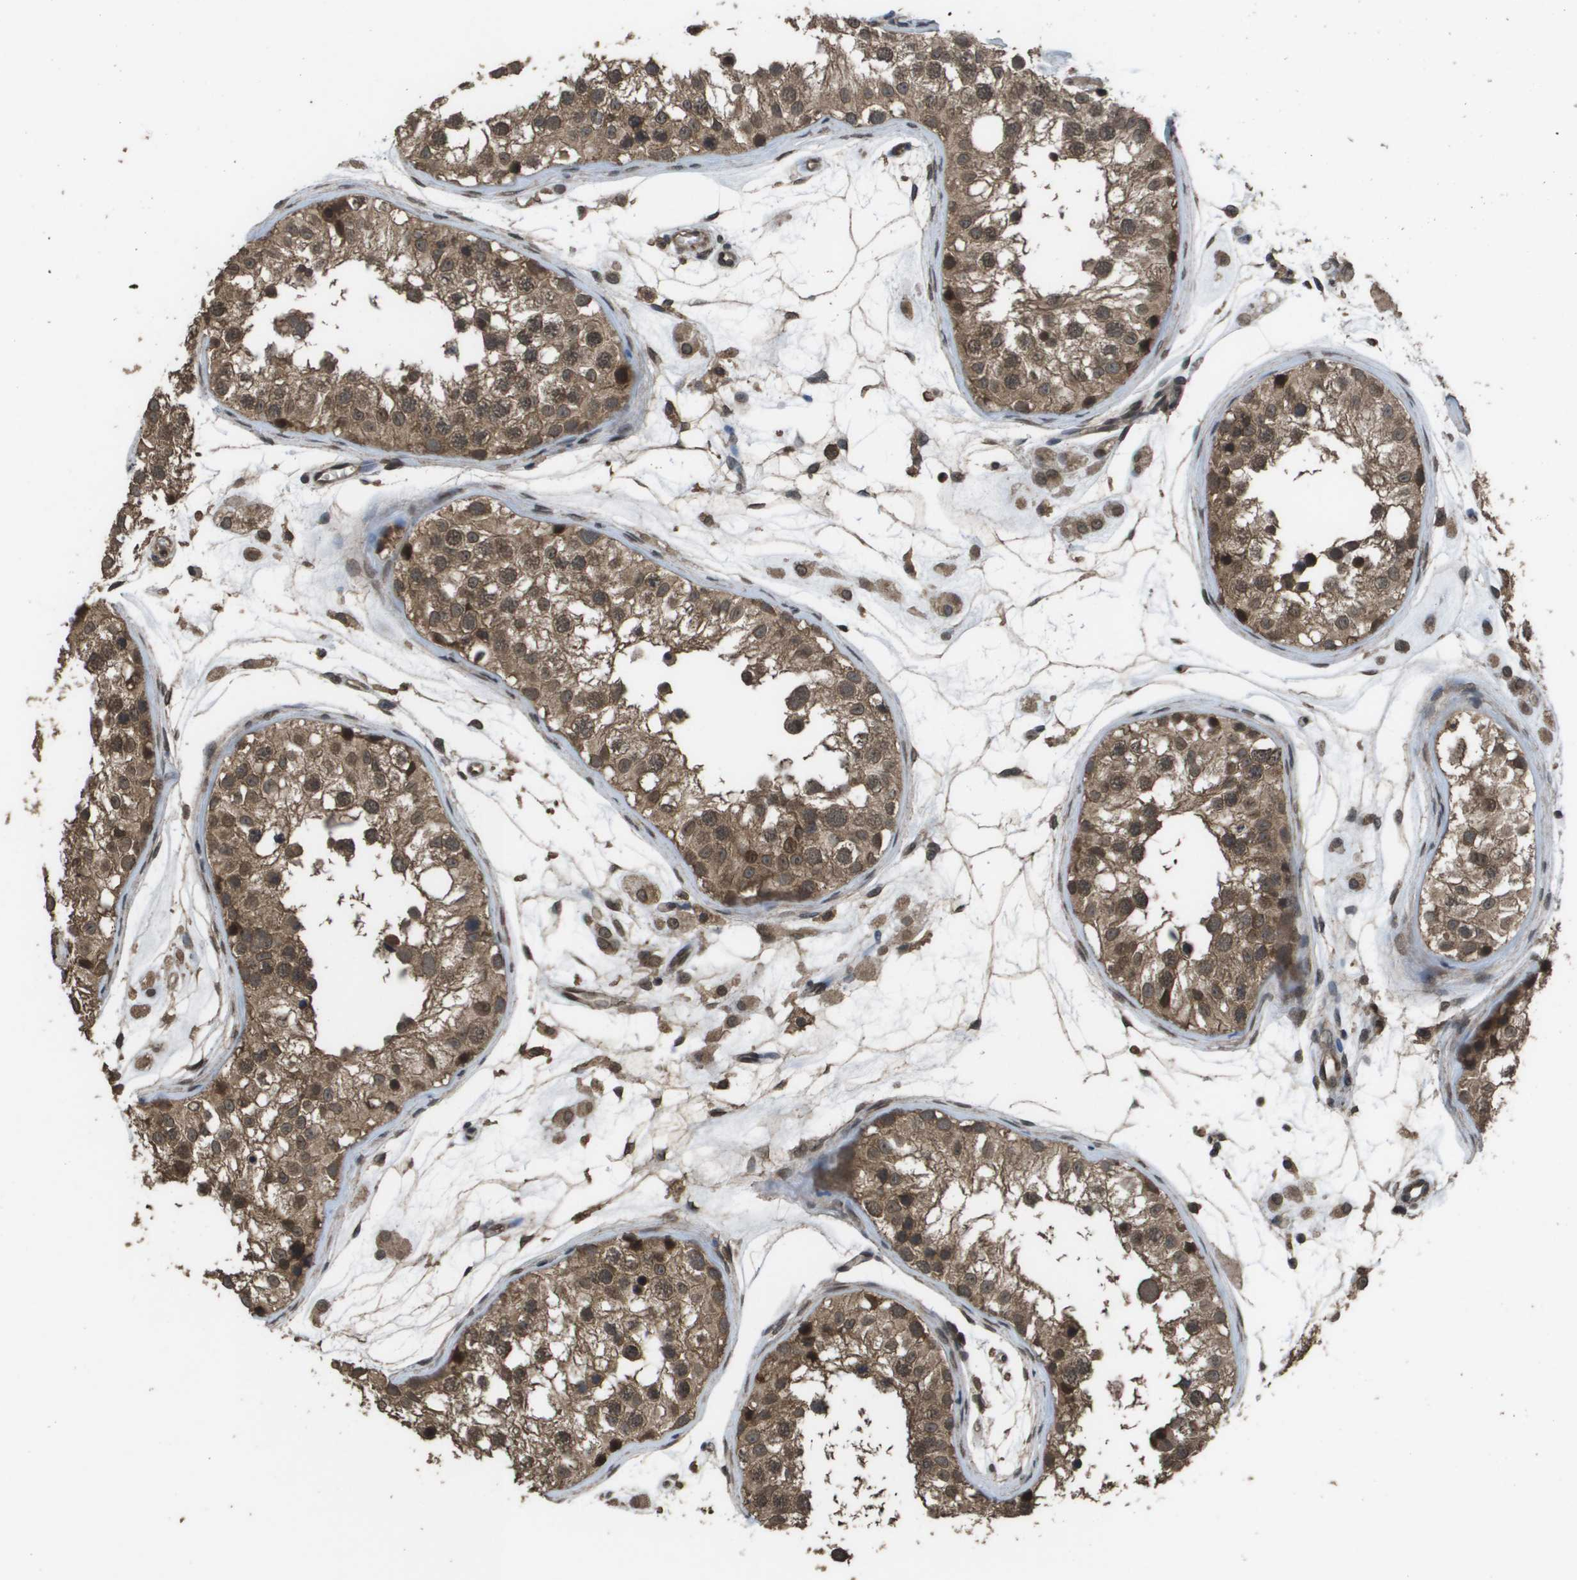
{"staining": {"intensity": "moderate", "quantity": ">75%", "location": "cytoplasmic/membranous,nuclear"}, "tissue": "testis", "cell_type": "Cells in seminiferous ducts", "image_type": "normal", "snomed": [{"axis": "morphology", "description": "Normal tissue, NOS"}, {"axis": "morphology", "description": "Adenocarcinoma, metastatic, NOS"}, {"axis": "topography", "description": "Testis"}], "caption": "This image displays immunohistochemistry staining of normal human testis, with medium moderate cytoplasmic/membranous,nuclear expression in approximately >75% of cells in seminiferous ducts.", "gene": "AXIN2", "patient": {"sex": "male", "age": 26}}